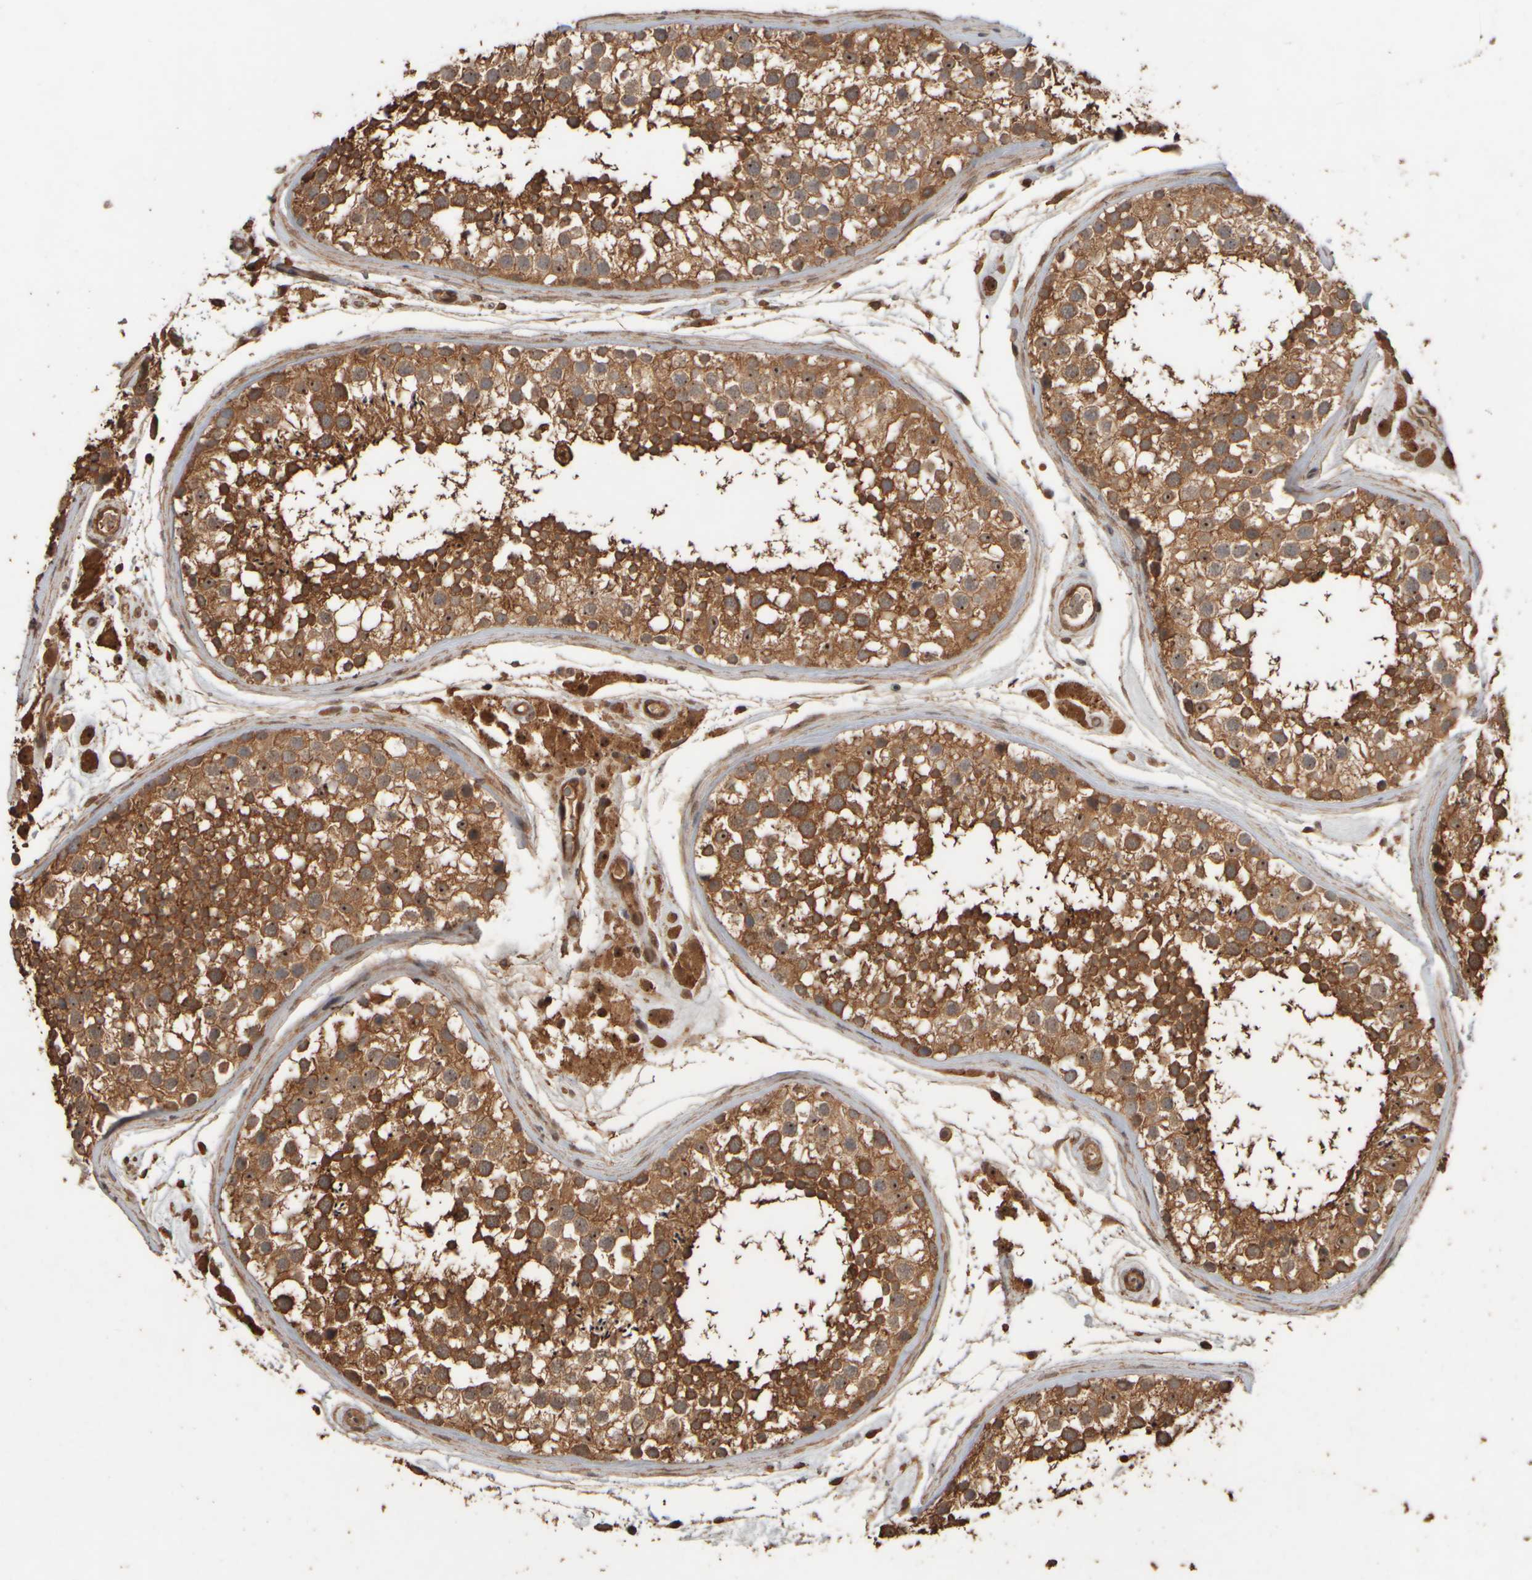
{"staining": {"intensity": "moderate", "quantity": ">75%", "location": "cytoplasmic/membranous"}, "tissue": "testis", "cell_type": "Cells in seminiferous ducts", "image_type": "normal", "snomed": [{"axis": "morphology", "description": "Normal tissue, NOS"}, {"axis": "topography", "description": "Testis"}], "caption": "Immunohistochemical staining of unremarkable testis demonstrates >75% levels of moderate cytoplasmic/membranous protein positivity in about >75% of cells in seminiferous ducts.", "gene": "SPHK1", "patient": {"sex": "male", "age": 46}}